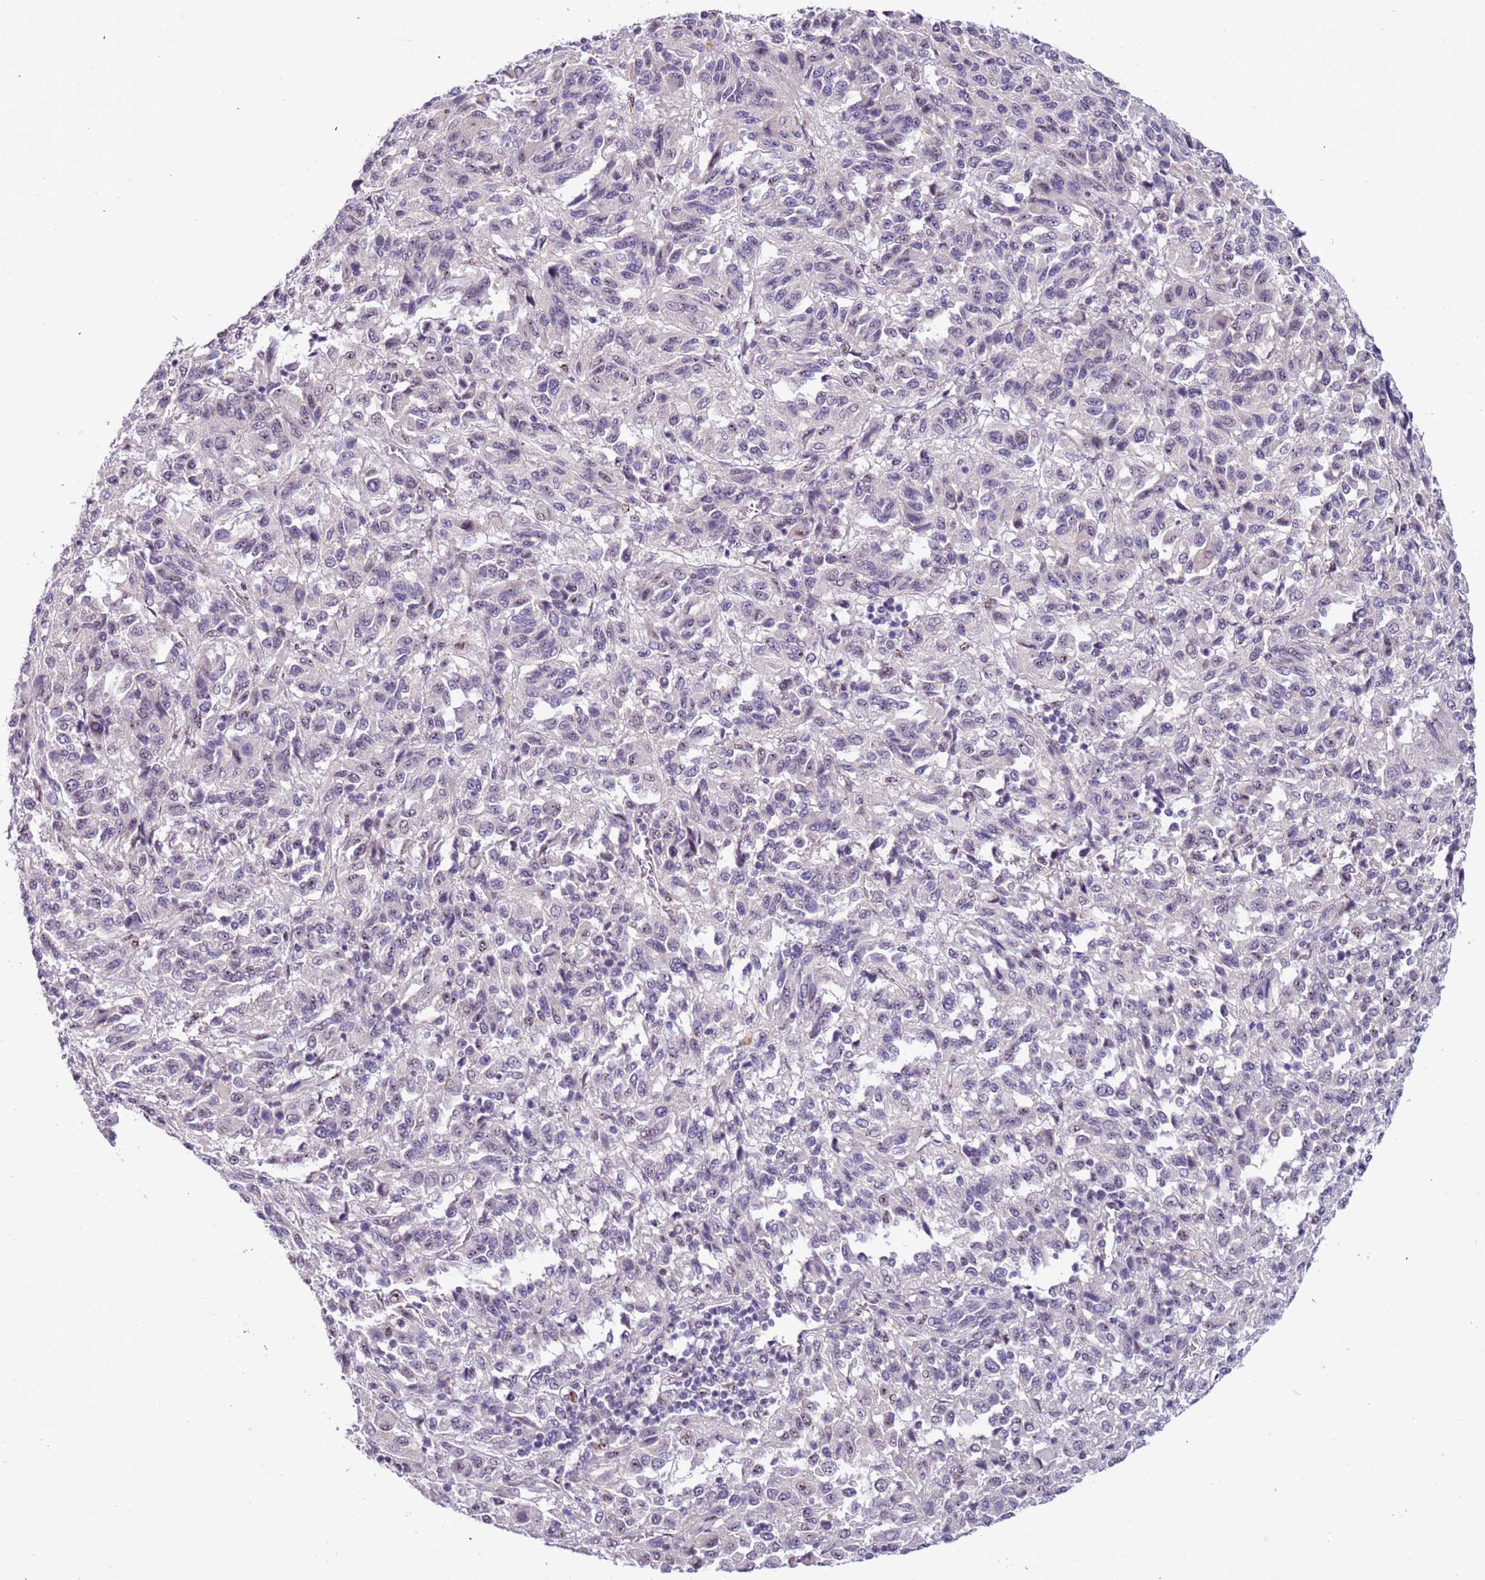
{"staining": {"intensity": "negative", "quantity": "none", "location": "none"}, "tissue": "melanoma", "cell_type": "Tumor cells", "image_type": "cancer", "snomed": [{"axis": "morphology", "description": "Malignant melanoma, Metastatic site"}, {"axis": "topography", "description": "Lung"}], "caption": "This is a photomicrograph of immunohistochemistry (IHC) staining of malignant melanoma (metastatic site), which shows no positivity in tumor cells.", "gene": "PLEKHH1", "patient": {"sex": "male", "age": 64}}